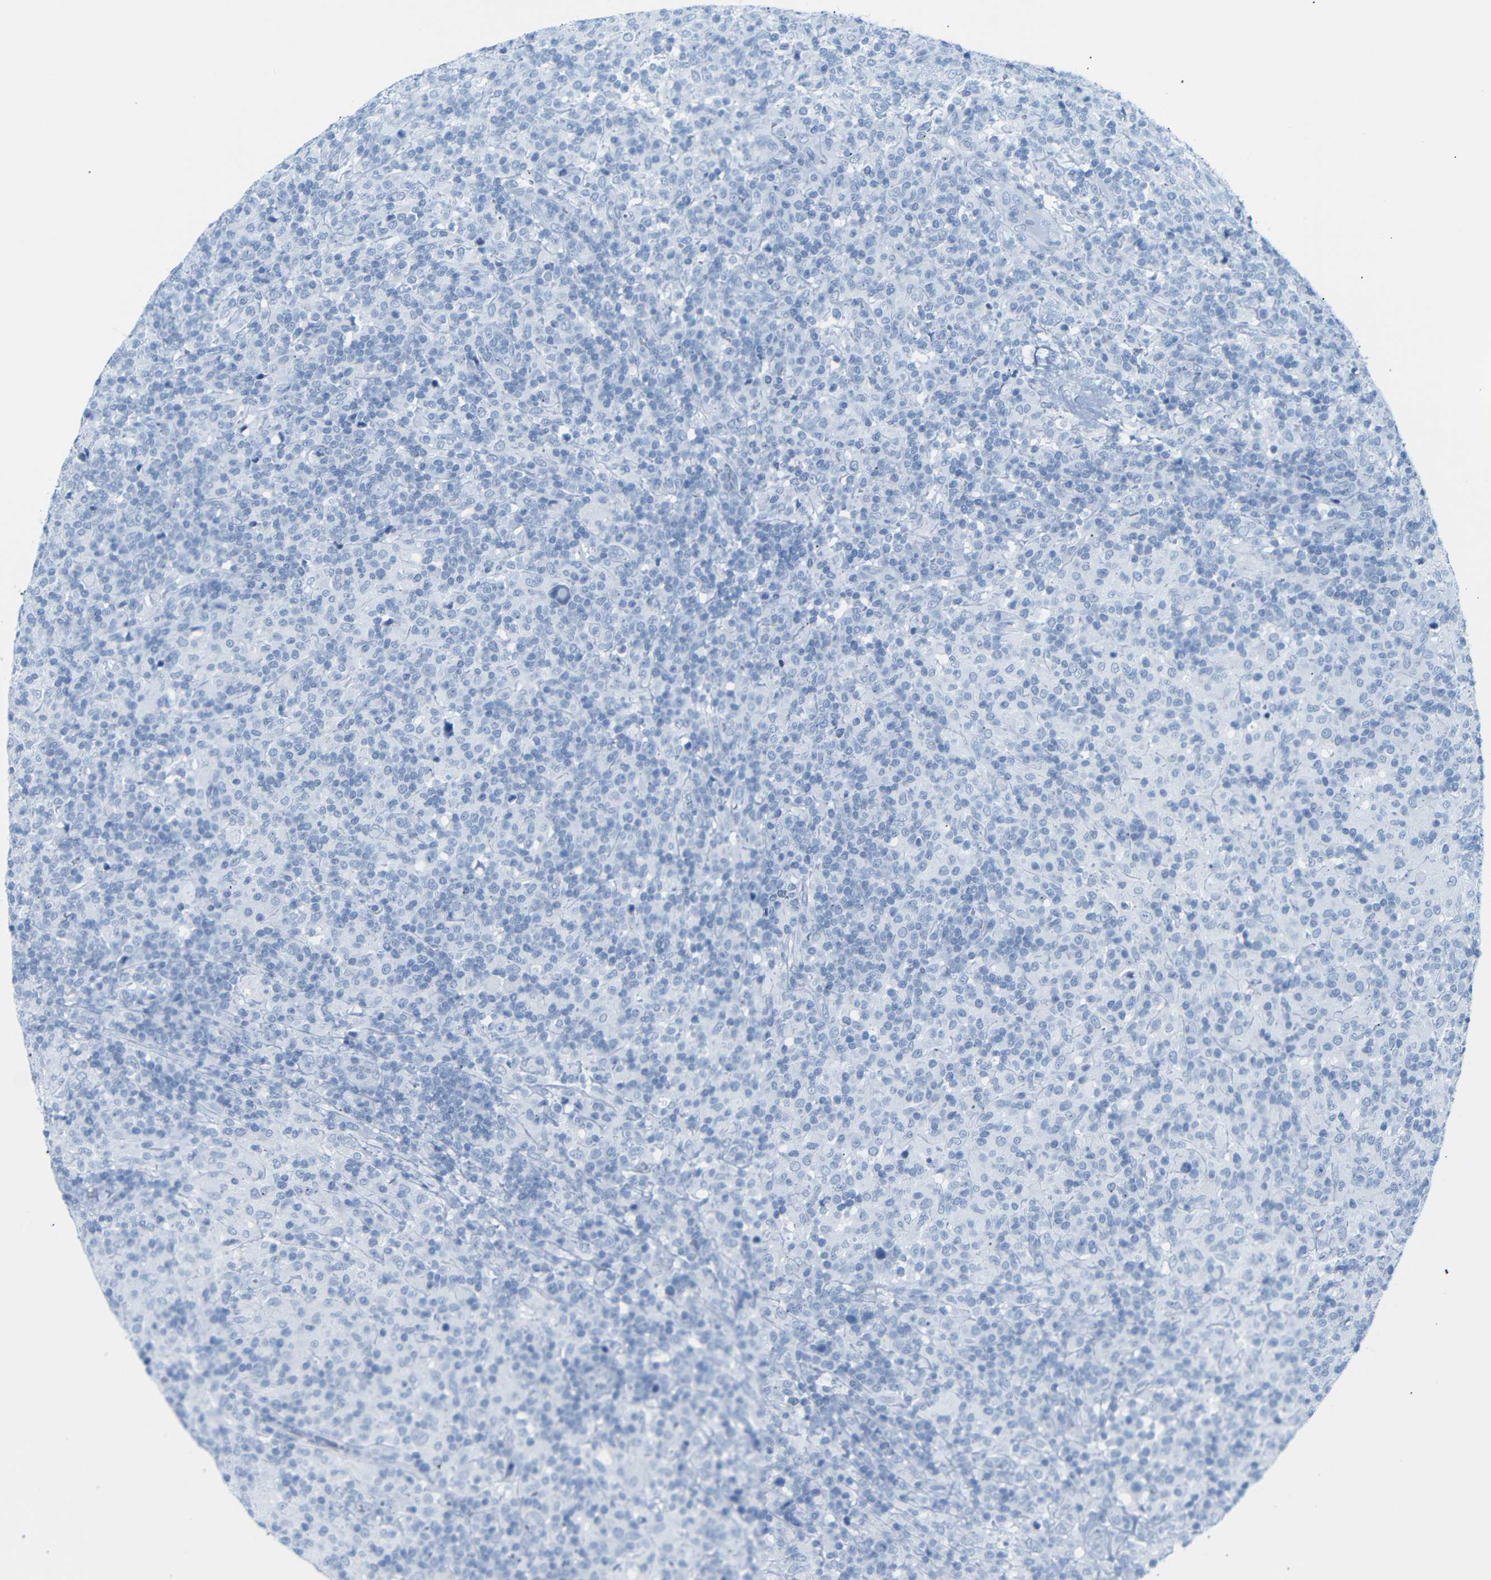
{"staining": {"intensity": "negative", "quantity": "none", "location": "none"}, "tissue": "lymphoma", "cell_type": "Tumor cells", "image_type": "cancer", "snomed": [{"axis": "morphology", "description": "Hodgkin's disease, NOS"}, {"axis": "topography", "description": "Lymph node"}], "caption": "Immunohistochemistry photomicrograph of neoplastic tissue: lymphoma stained with DAB (3,3'-diaminobenzidine) displays no significant protein positivity in tumor cells. (Stains: DAB immunohistochemistry (IHC) with hematoxylin counter stain, Microscopy: brightfield microscopy at high magnification).", "gene": "DYNAP", "patient": {"sex": "male", "age": 70}}